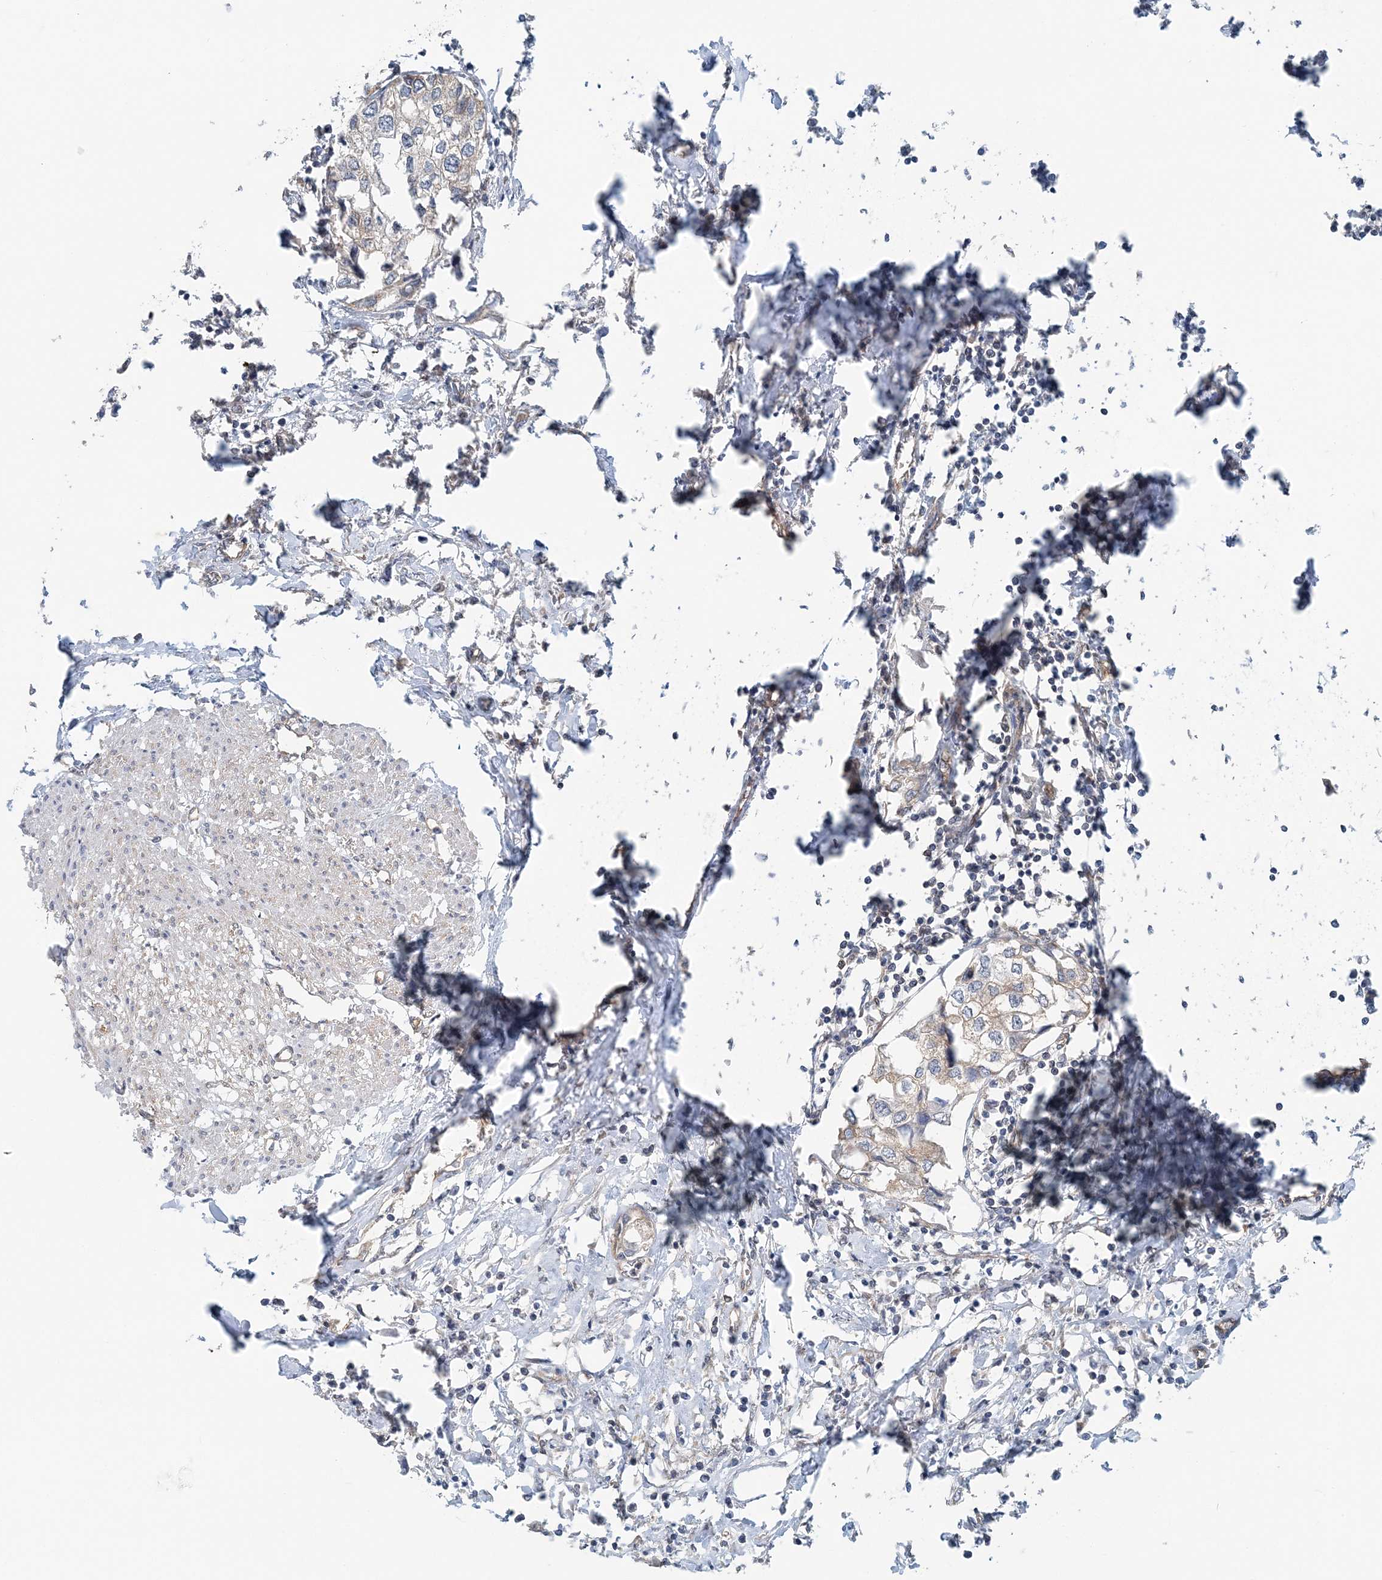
{"staining": {"intensity": "negative", "quantity": "none", "location": "none"}, "tissue": "urothelial cancer", "cell_type": "Tumor cells", "image_type": "cancer", "snomed": [{"axis": "morphology", "description": "Urothelial carcinoma, High grade"}, {"axis": "topography", "description": "Urinary bladder"}], "caption": "This is a micrograph of immunohistochemistry staining of urothelial carcinoma (high-grade), which shows no positivity in tumor cells.", "gene": "MOB4", "patient": {"sex": "male", "age": 64}}